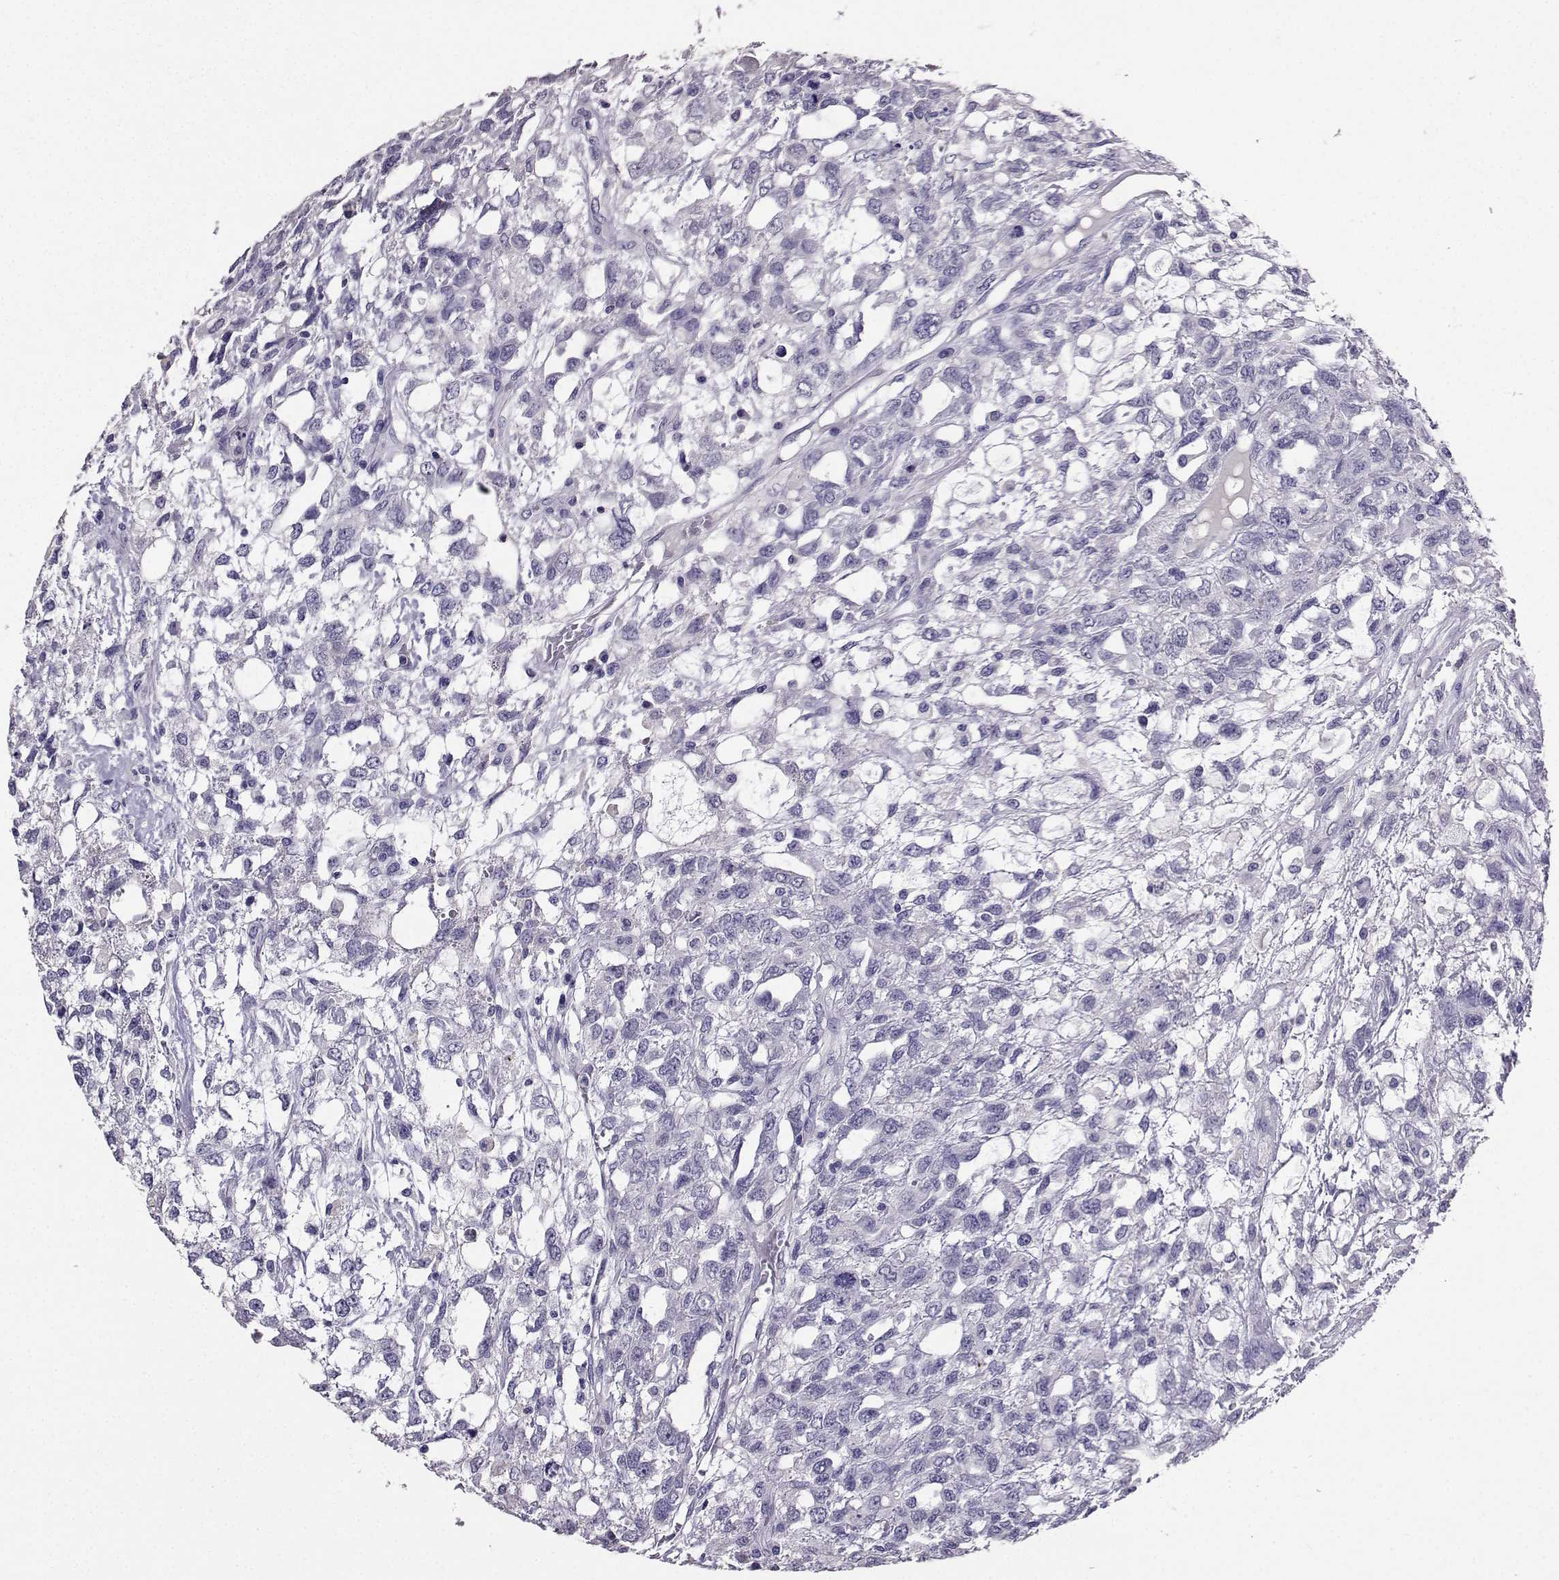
{"staining": {"intensity": "negative", "quantity": "none", "location": "none"}, "tissue": "testis cancer", "cell_type": "Tumor cells", "image_type": "cancer", "snomed": [{"axis": "morphology", "description": "Seminoma, NOS"}, {"axis": "topography", "description": "Testis"}], "caption": "Tumor cells are negative for brown protein staining in seminoma (testis).", "gene": "SPAG11B", "patient": {"sex": "male", "age": 52}}